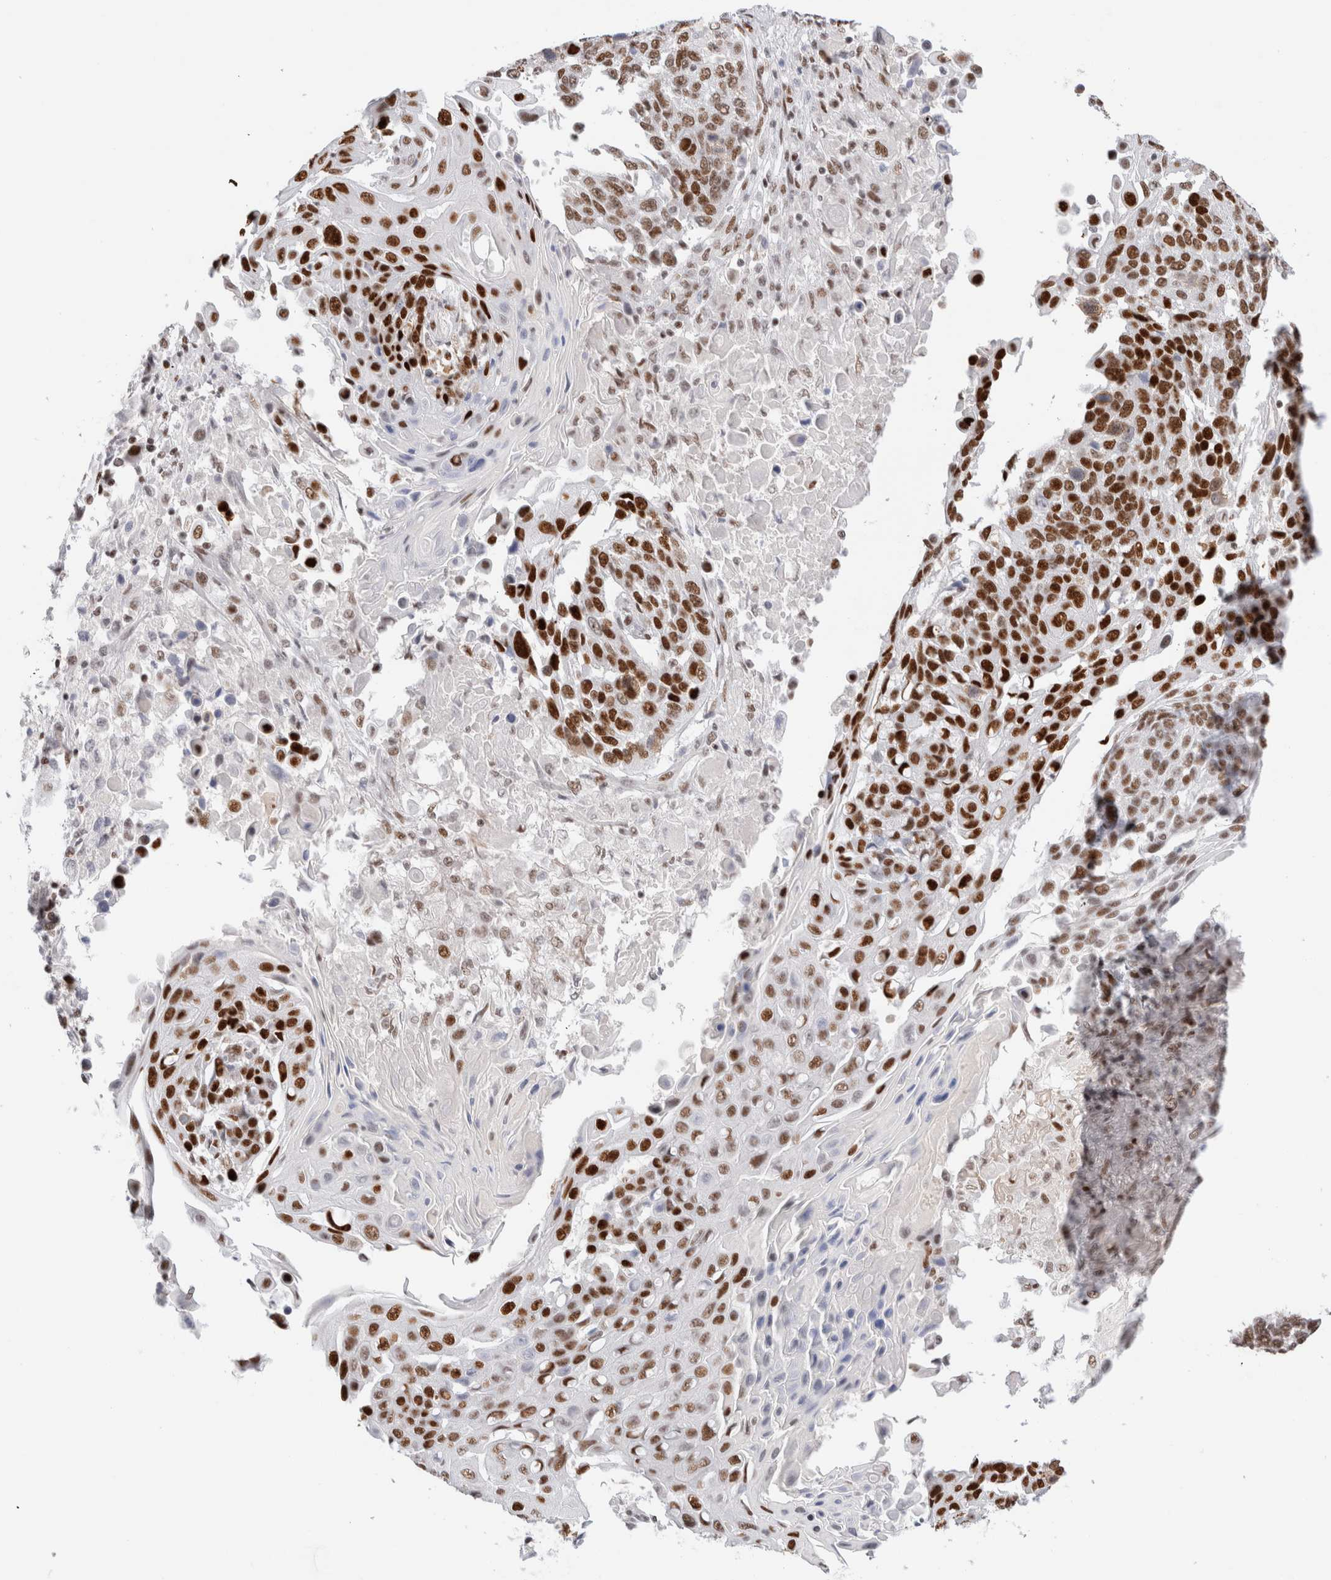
{"staining": {"intensity": "strong", "quantity": ">75%", "location": "nuclear"}, "tissue": "lung cancer", "cell_type": "Tumor cells", "image_type": "cancer", "snomed": [{"axis": "morphology", "description": "Squamous cell carcinoma, NOS"}, {"axis": "topography", "description": "Lung"}], "caption": "A histopathology image of lung squamous cell carcinoma stained for a protein shows strong nuclear brown staining in tumor cells.", "gene": "ZNF282", "patient": {"sex": "male", "age": 66}}